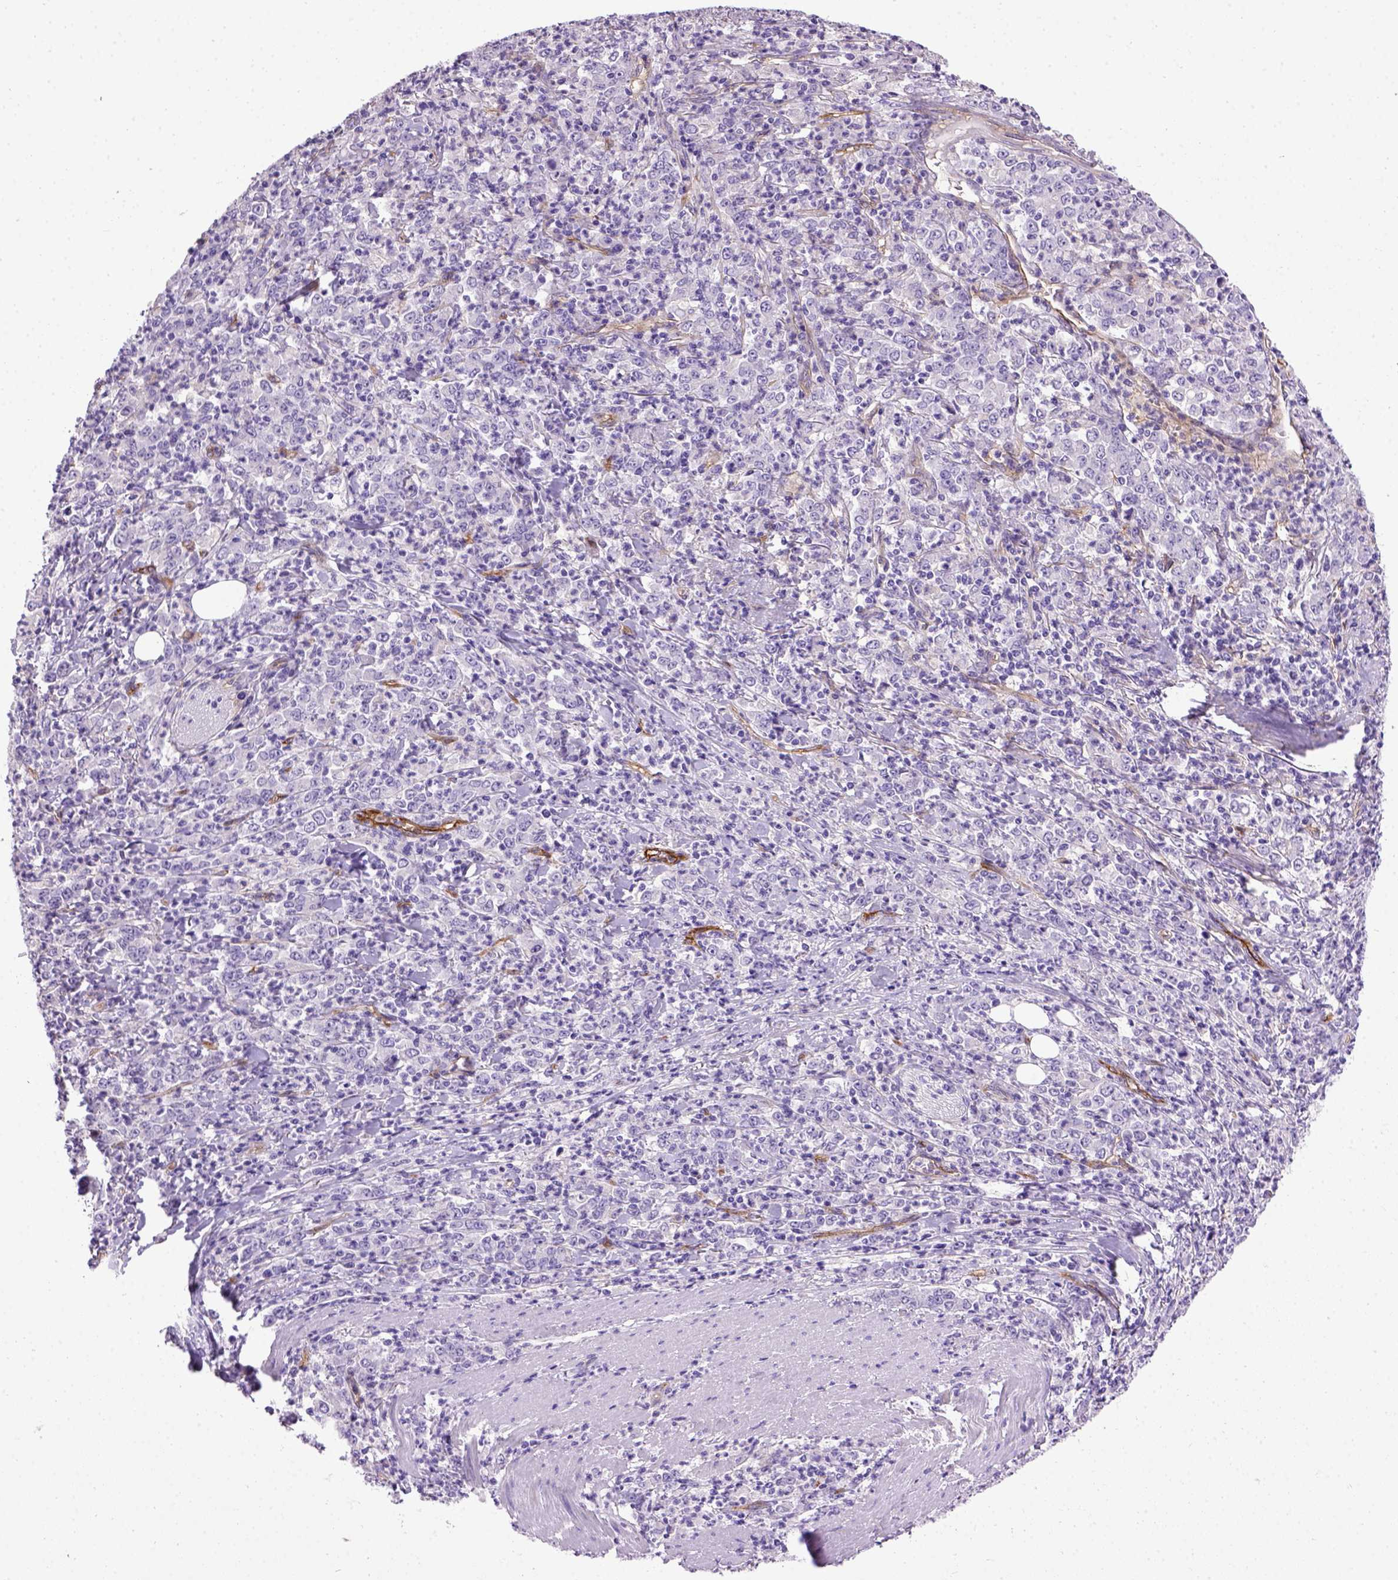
{"staining": {"intensity": "negative", "quantity": "none", "location": "none"}, "tissue": "stomach cancer", "cell_type": "Tumor cells", "image_type": "cancer", "snomed": [{"axis": "morphology", "description": "Adenocarcinoma, NOS"}, {"axis": "topography", "description": "Stomach, lower"}], "caption": "High power microscopy photomicrograph of an IHC micrograph of stomach cancer, revealing no significant expression in tumor cells.", "gene": "ENG", "patient": {"sex": "female", "age": 71}}